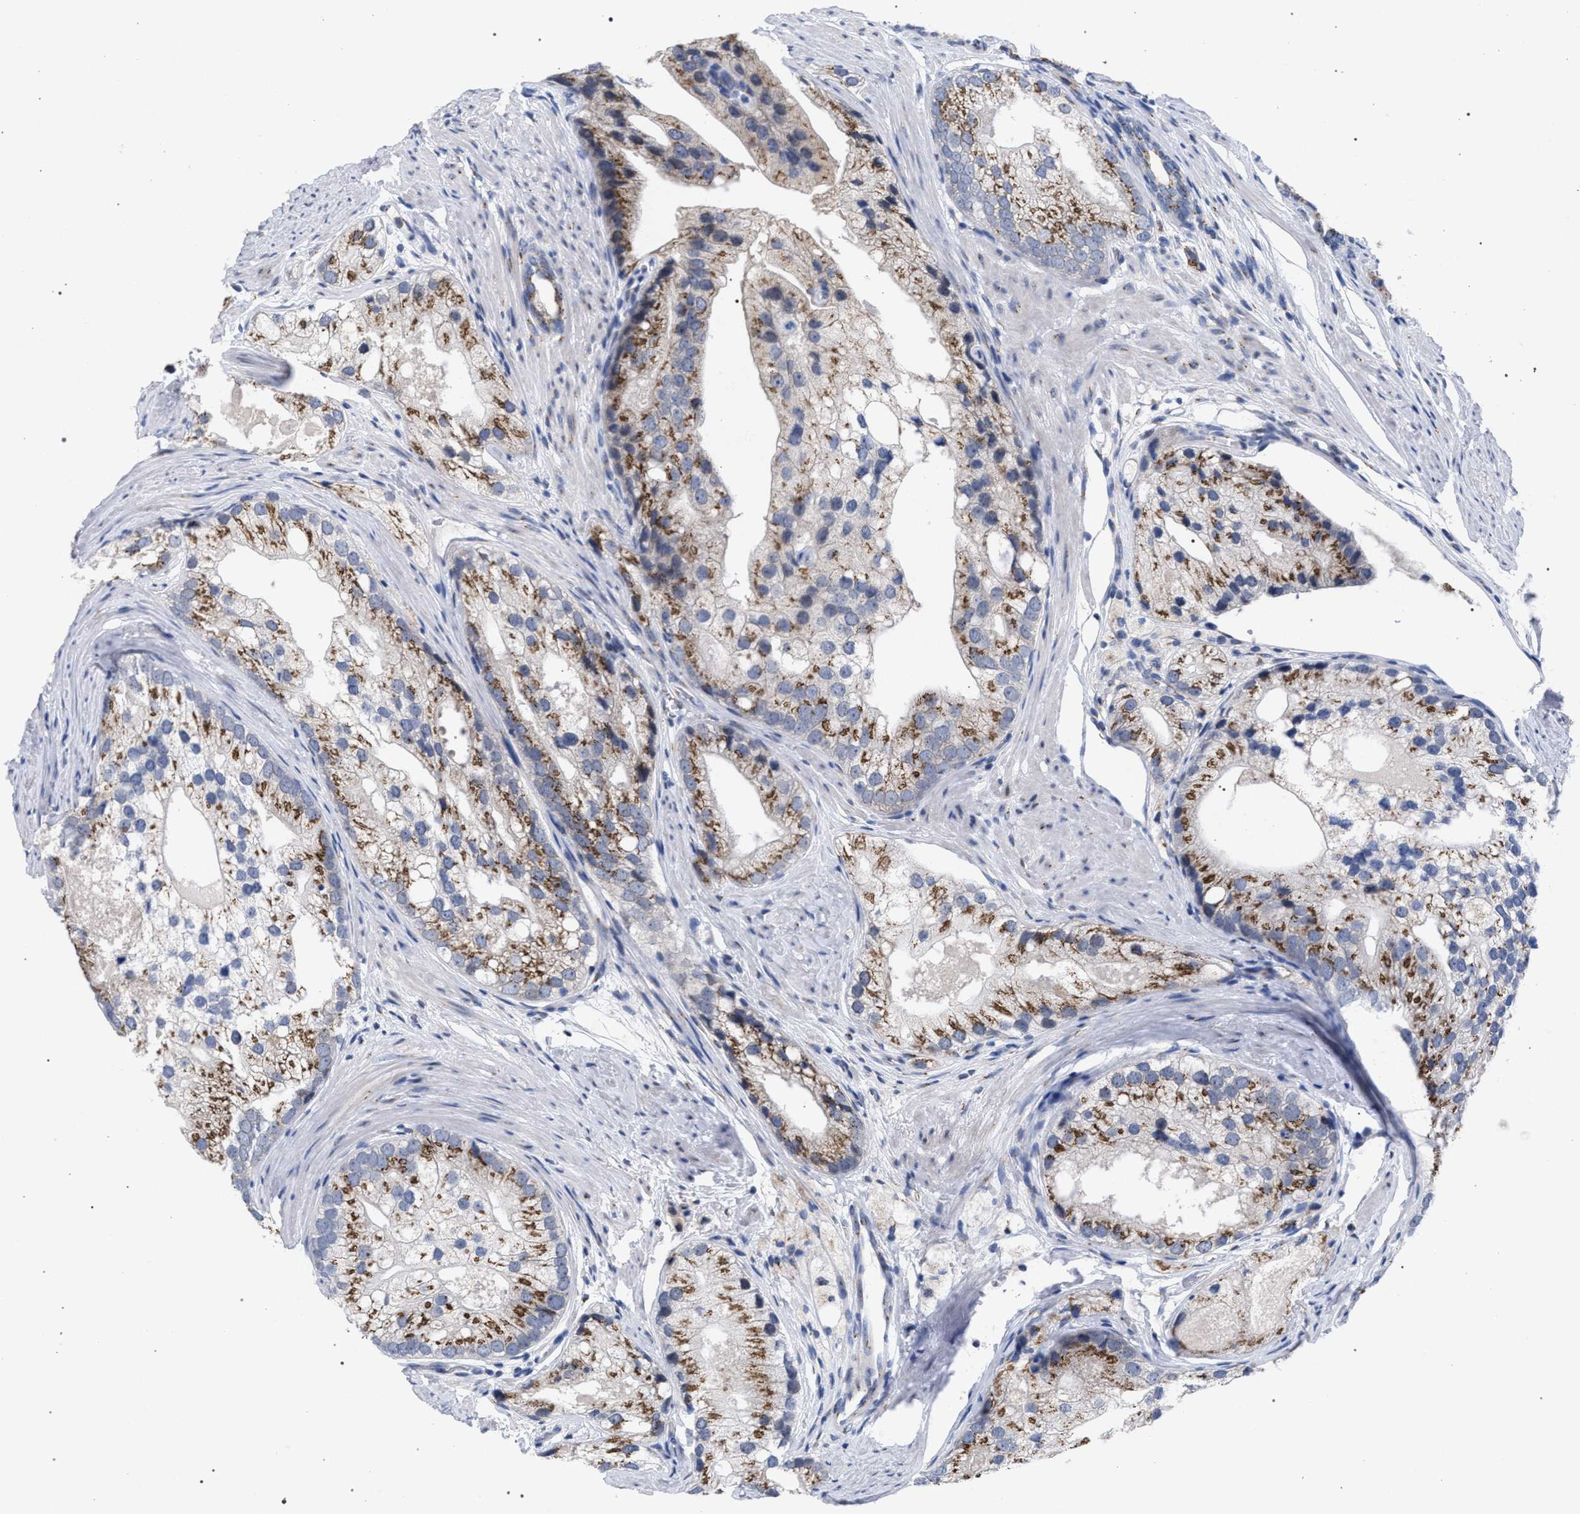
{"staining": {"intensity": "moderate", "quantity": ">75%", "location": "cytoplasmic/membranous"}, "tissue": "prostate cancer", "cell_type": "Tumor cells", "image_type": "cancer", "snomed": [{"axis": "morphology", "description": "Adenocarcinoma, Low grade"}, {"axis": "topography", "description": "Prostate"}], "caption": "This micrograph displays prostate cancer (low-grade adenocarcinoma) stained with immunohistochemistry to label a protein in brown. The cytoplasmic/membranous of tumor cells show moderate positivity for the protein. Nuclei are counter-stained blue.", "gene": "GOLGA2", "patient": {"sex": "male", "age": 69}}